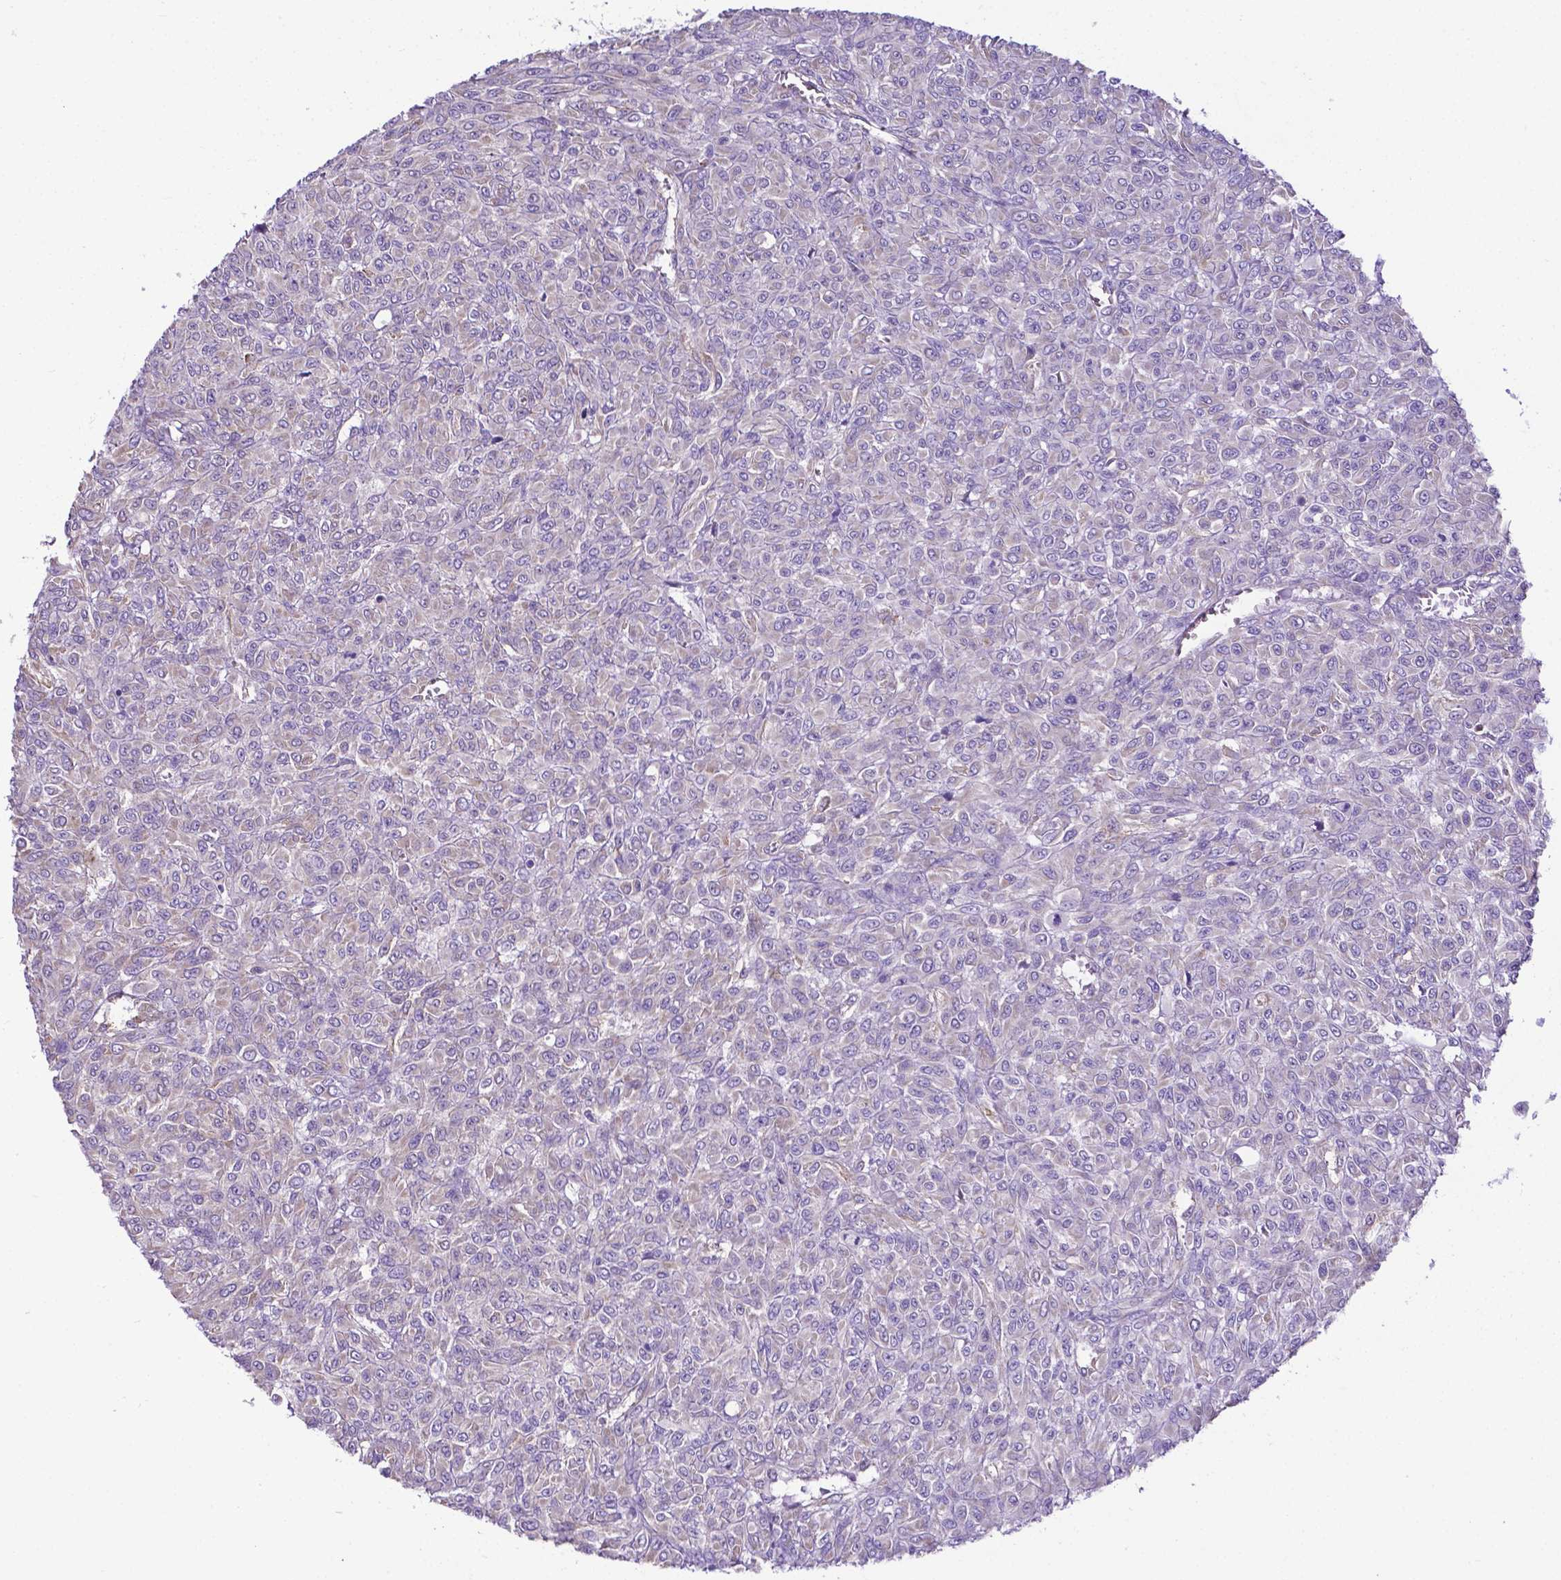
{"staining": {"intensity": "negative", "quantity": "none", "location": "none"}, "tissue": "renal cancer", "cell_type": "Tumor cells", "image_type": "cancer", "snomed": [{"axis": "morphology", "description": "Adenocarcinoma, NOS"}, {"axis": "topography", "description": "Kidney"}], "caption": "High magnification brightfield microscopy of renal adenocarcinoma stained with DAB (brown) and counterstained with hematoxylin (blue): tumor cells show no significant staining.", "gene": "RPL6", "patient": {"sex": "male", "age": 58}}